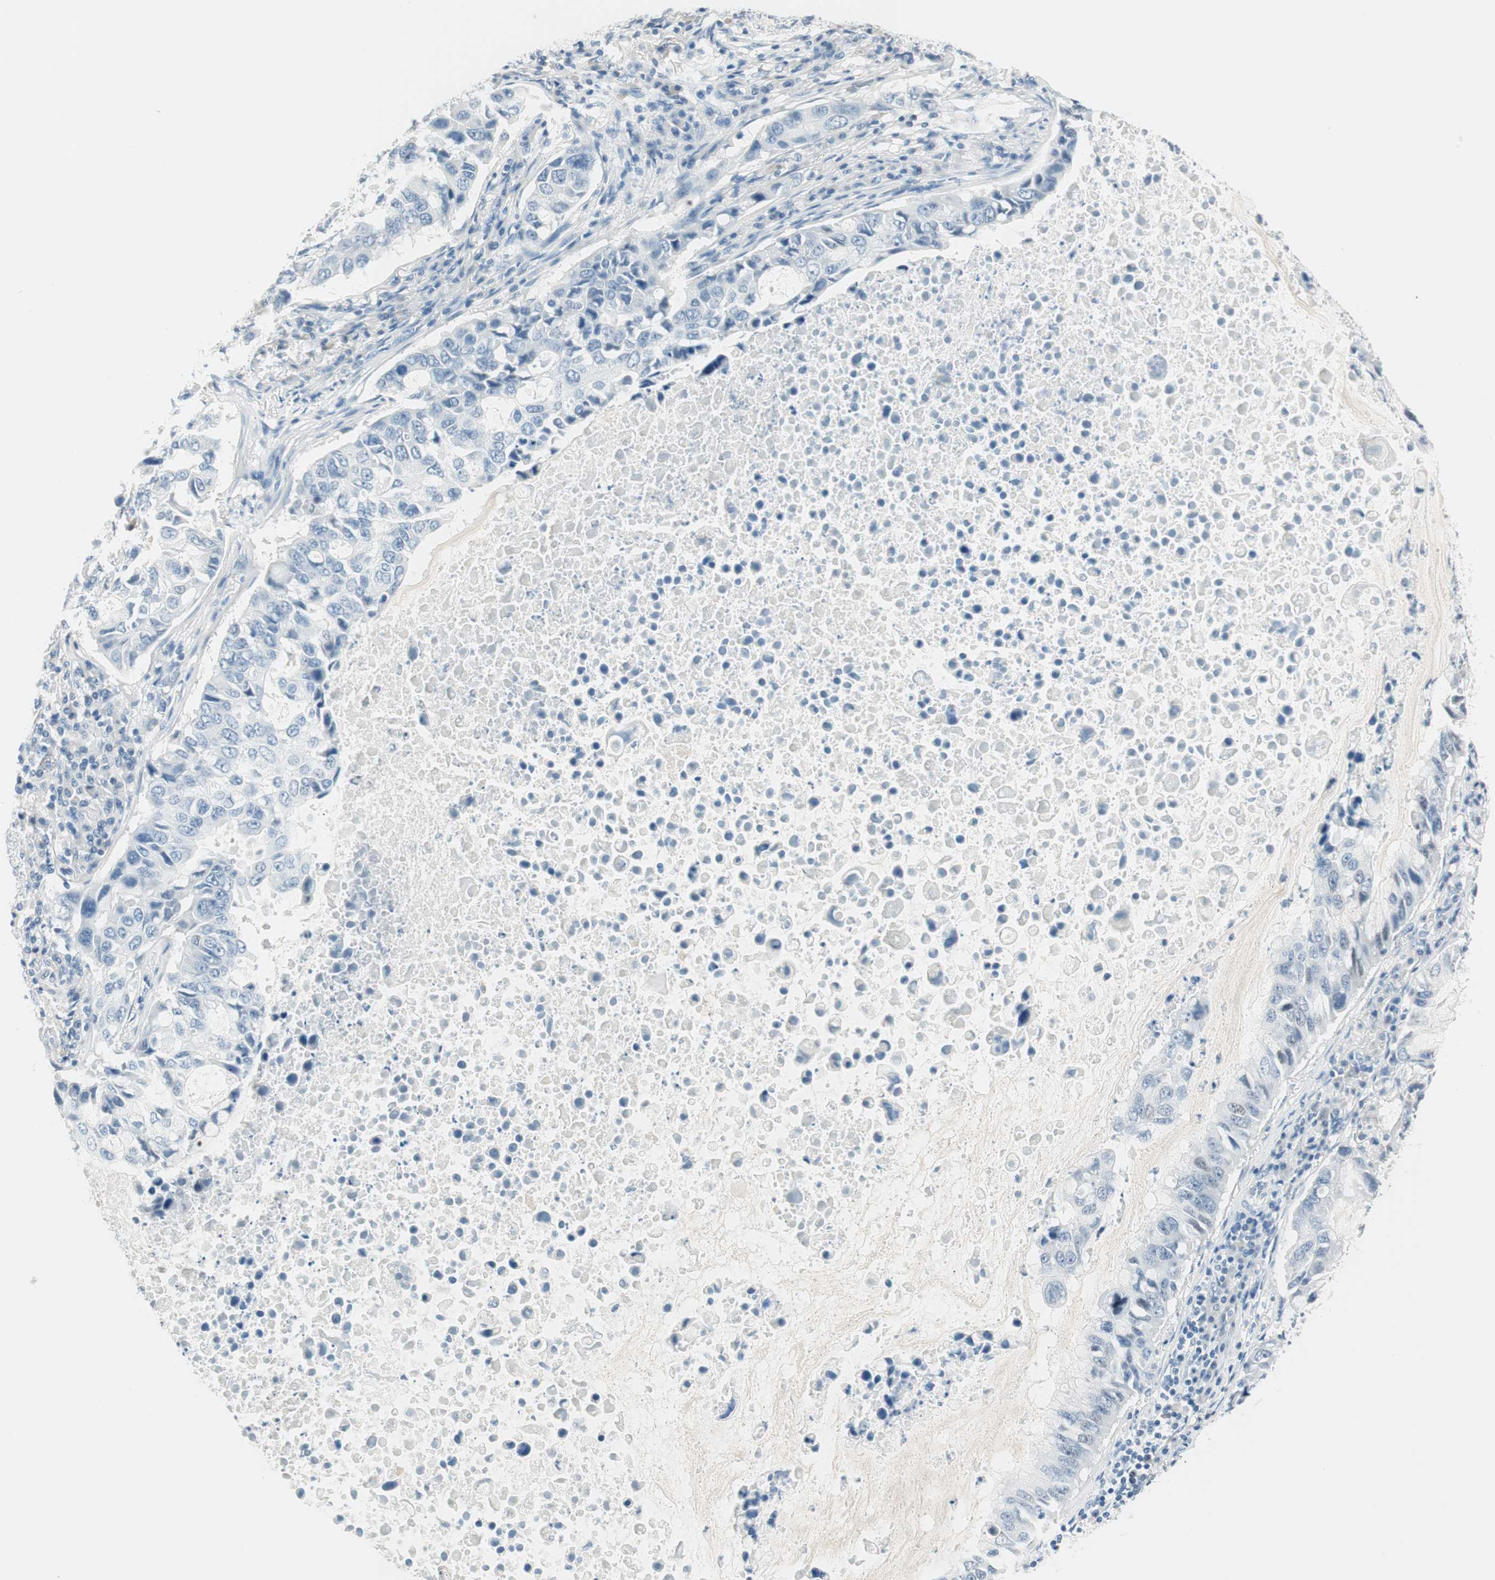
{"staining": {"intensity": "negative", "quantity": "none", "location": "none"}, "tissue": "lung cancer", "cell_type": "Tumor cells", "image_type": "cancer", "snomed": [{"axis": "morphology", "description": "Adenocarcinoma, NOS"}, {"axis": "topography", "description": "Lung"}], "caption": "Tumor cells are negative for brown protein staining in adenocarcinoma (lung).", "gene": "HOXB13", "patient": {"sex": "male", "age": 64}}